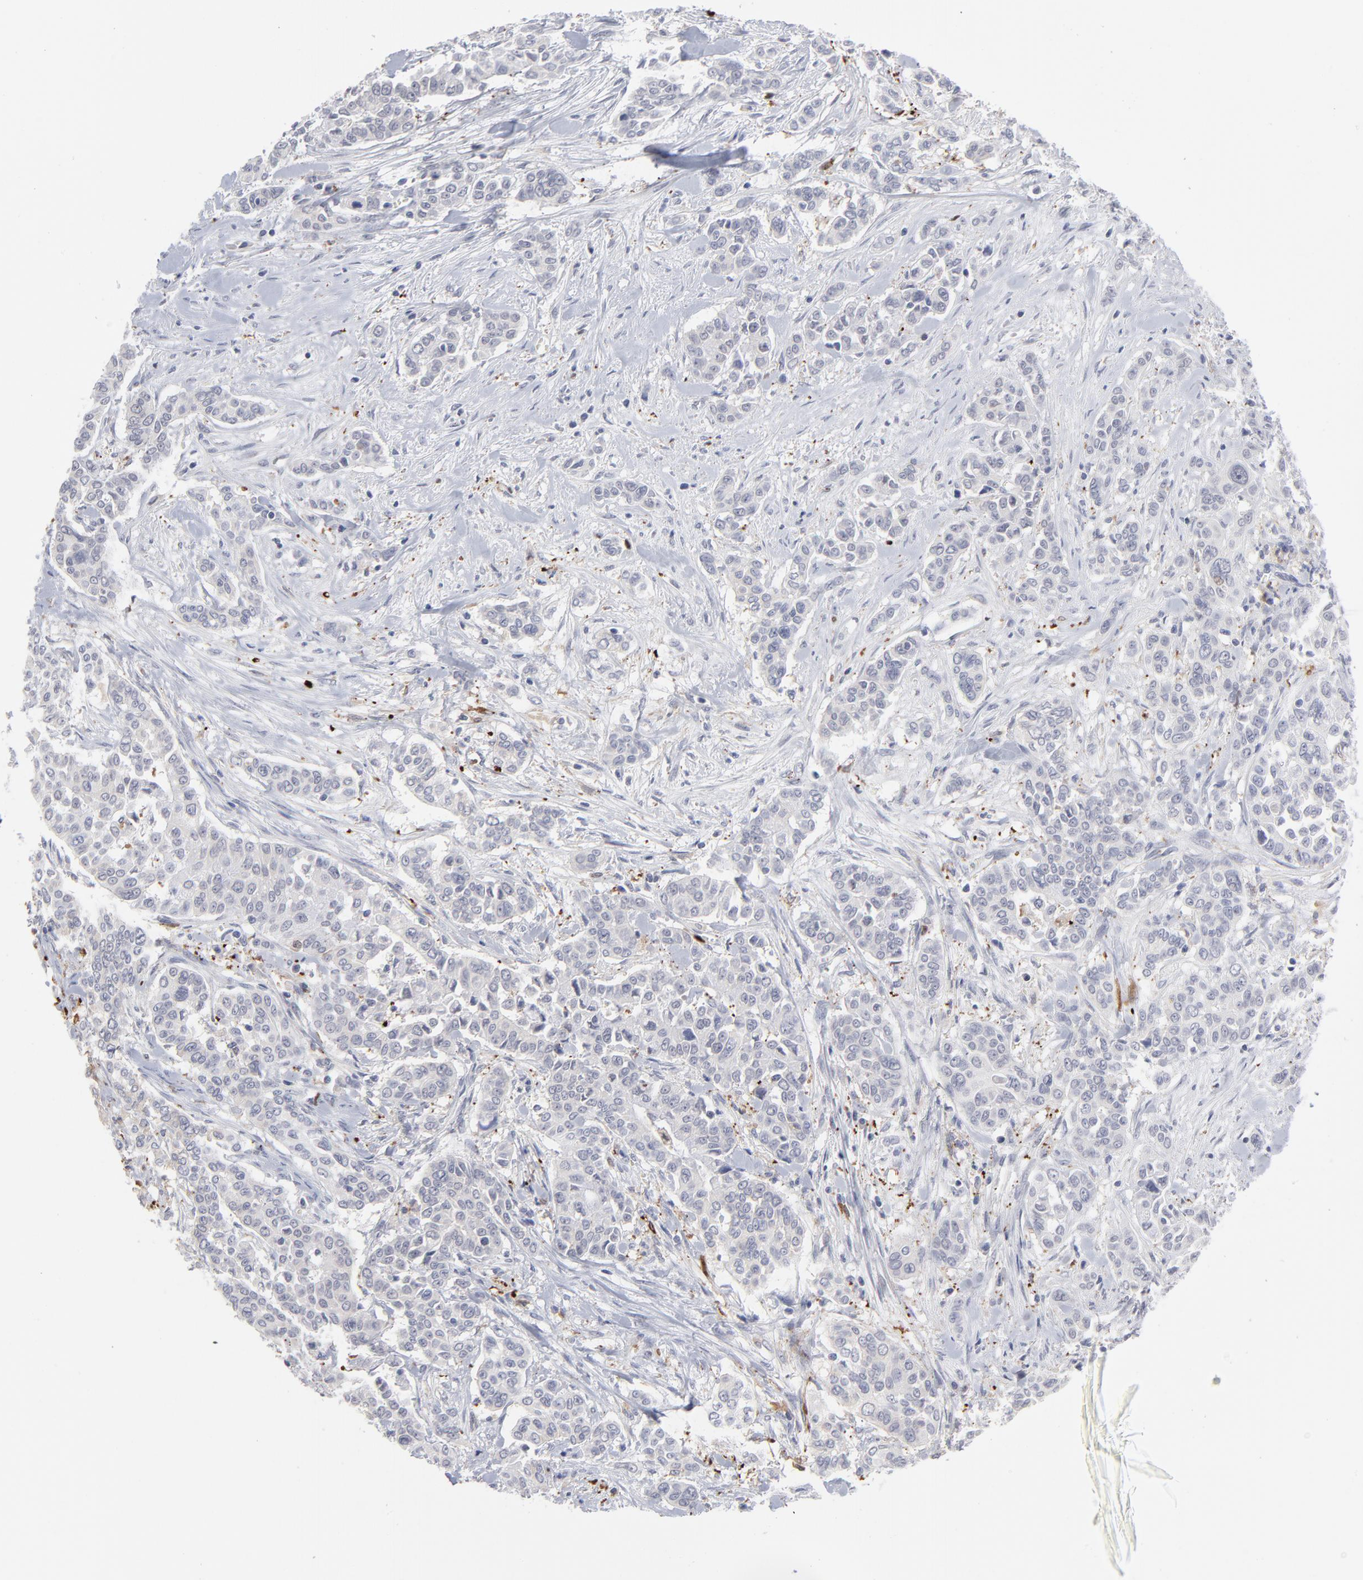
{"staining": {"intensity": "negative", "quantity": "none", "location": "none"}, "tissue": "pancreatic cancer", "cell_type": "Tumor cells", "image_type": "cancer", "snomed": [{"axis": "morphology", "description": "Adenocarcinoma, NOS"}, {"axis": "topography", "description": "Pancreas"}], "caption": "There is no significant expression in tumor cells of pancreatic adenocarcinoma.", "gene": "CCR2", "patient": {"sex": "female", "age": 52}}